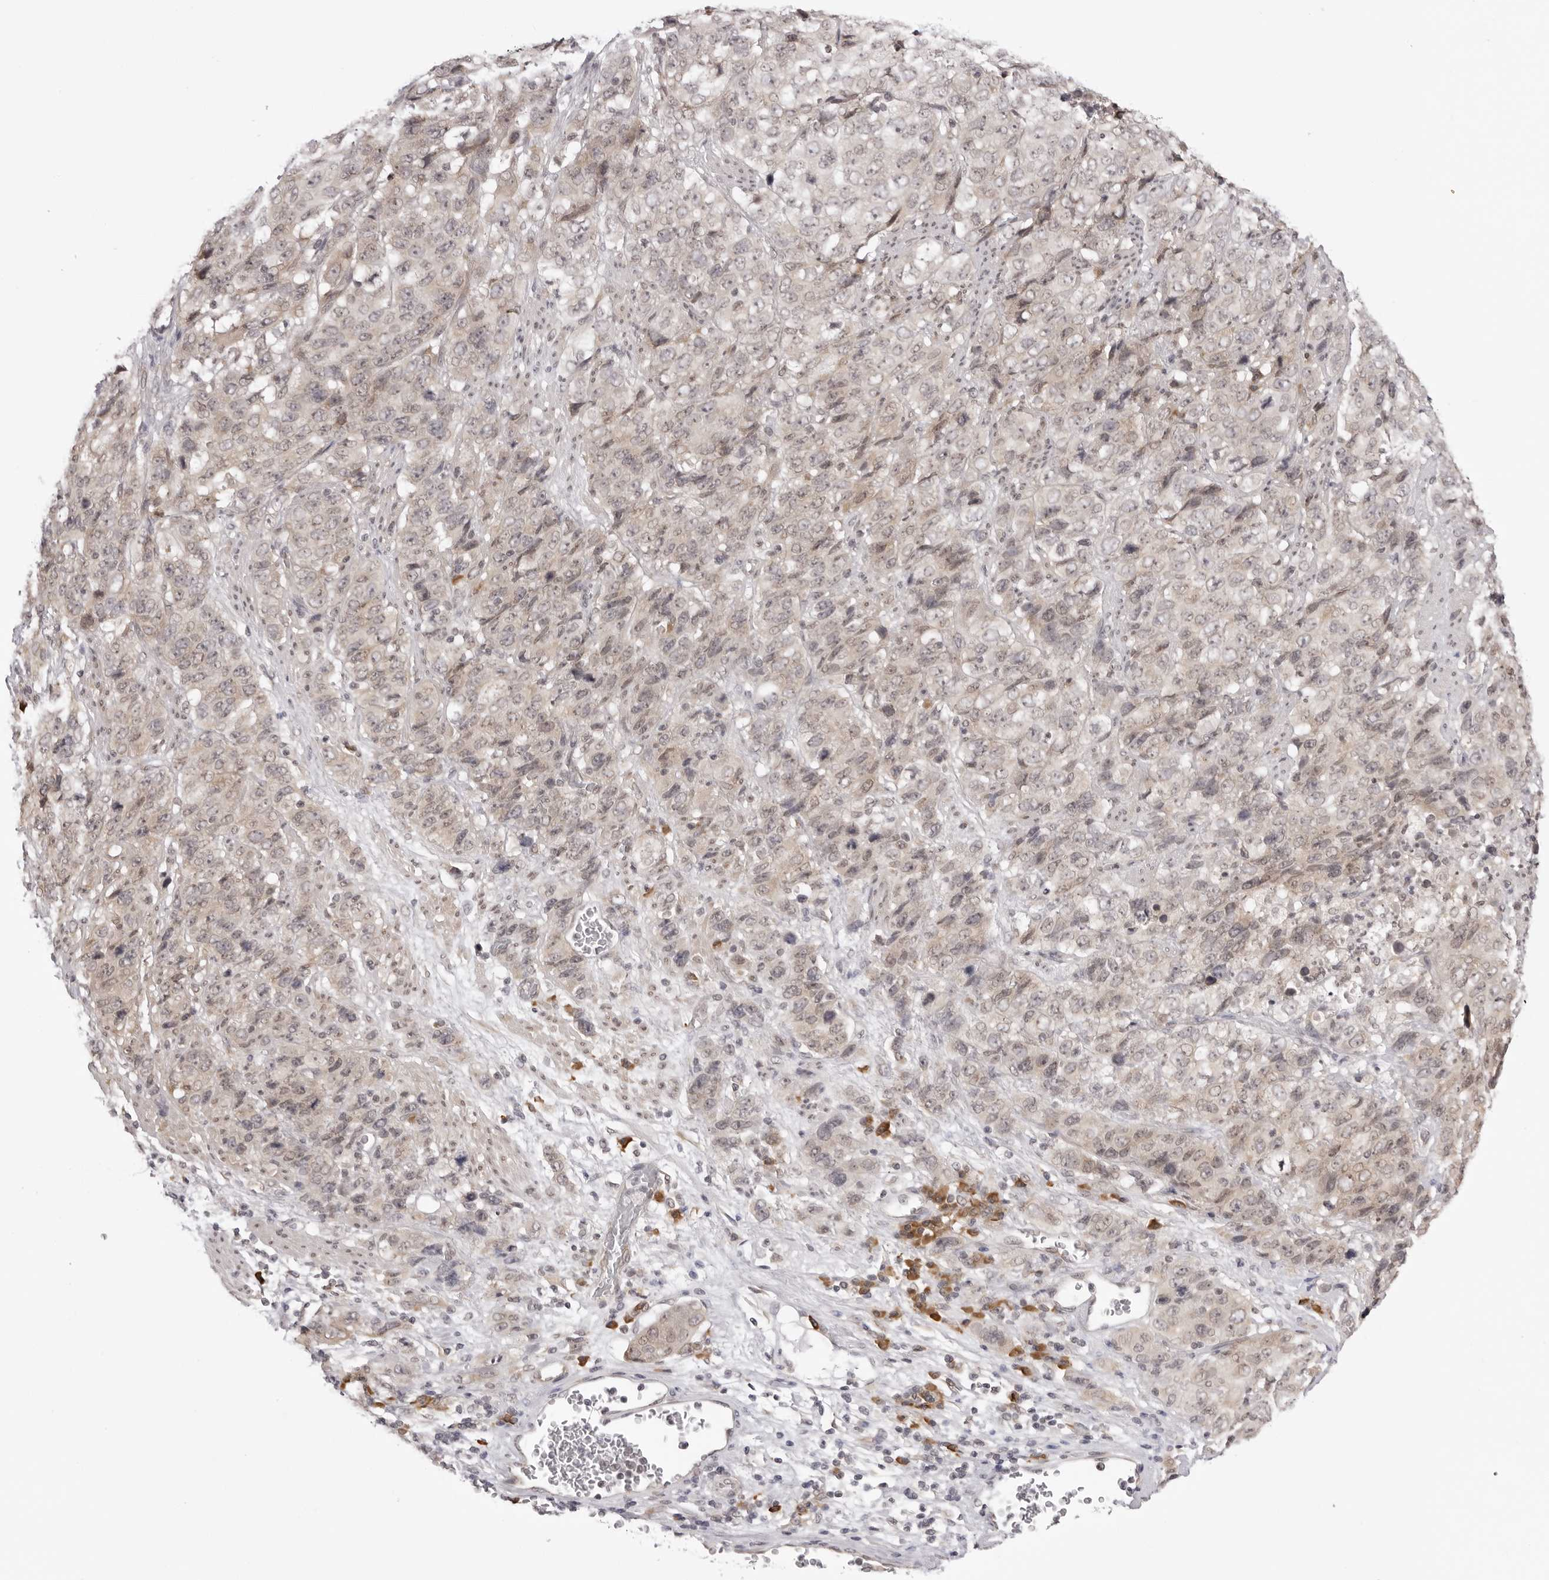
{"staining": {"intensity": "weak", "quantity": "<25%", "location": "cytoplasmic/membranous"}, "tissue": "stomach cancer", "cell_type": "Tumor cells", "image_type": "cancer", "snomed": [{"axis": "morphology", "description": "Adenocarcinoma, NOS"}, {"axis": "topography", "description": "Stomach"}], "caption": "Immunohistochemistry (IHC) image of neoplastic tissue: stomach cancer stained with DAB displays no significant protein expression in tumor cells.", "gene": "ZC3H11A", "patient": {"sex": "male", "age": 48}}